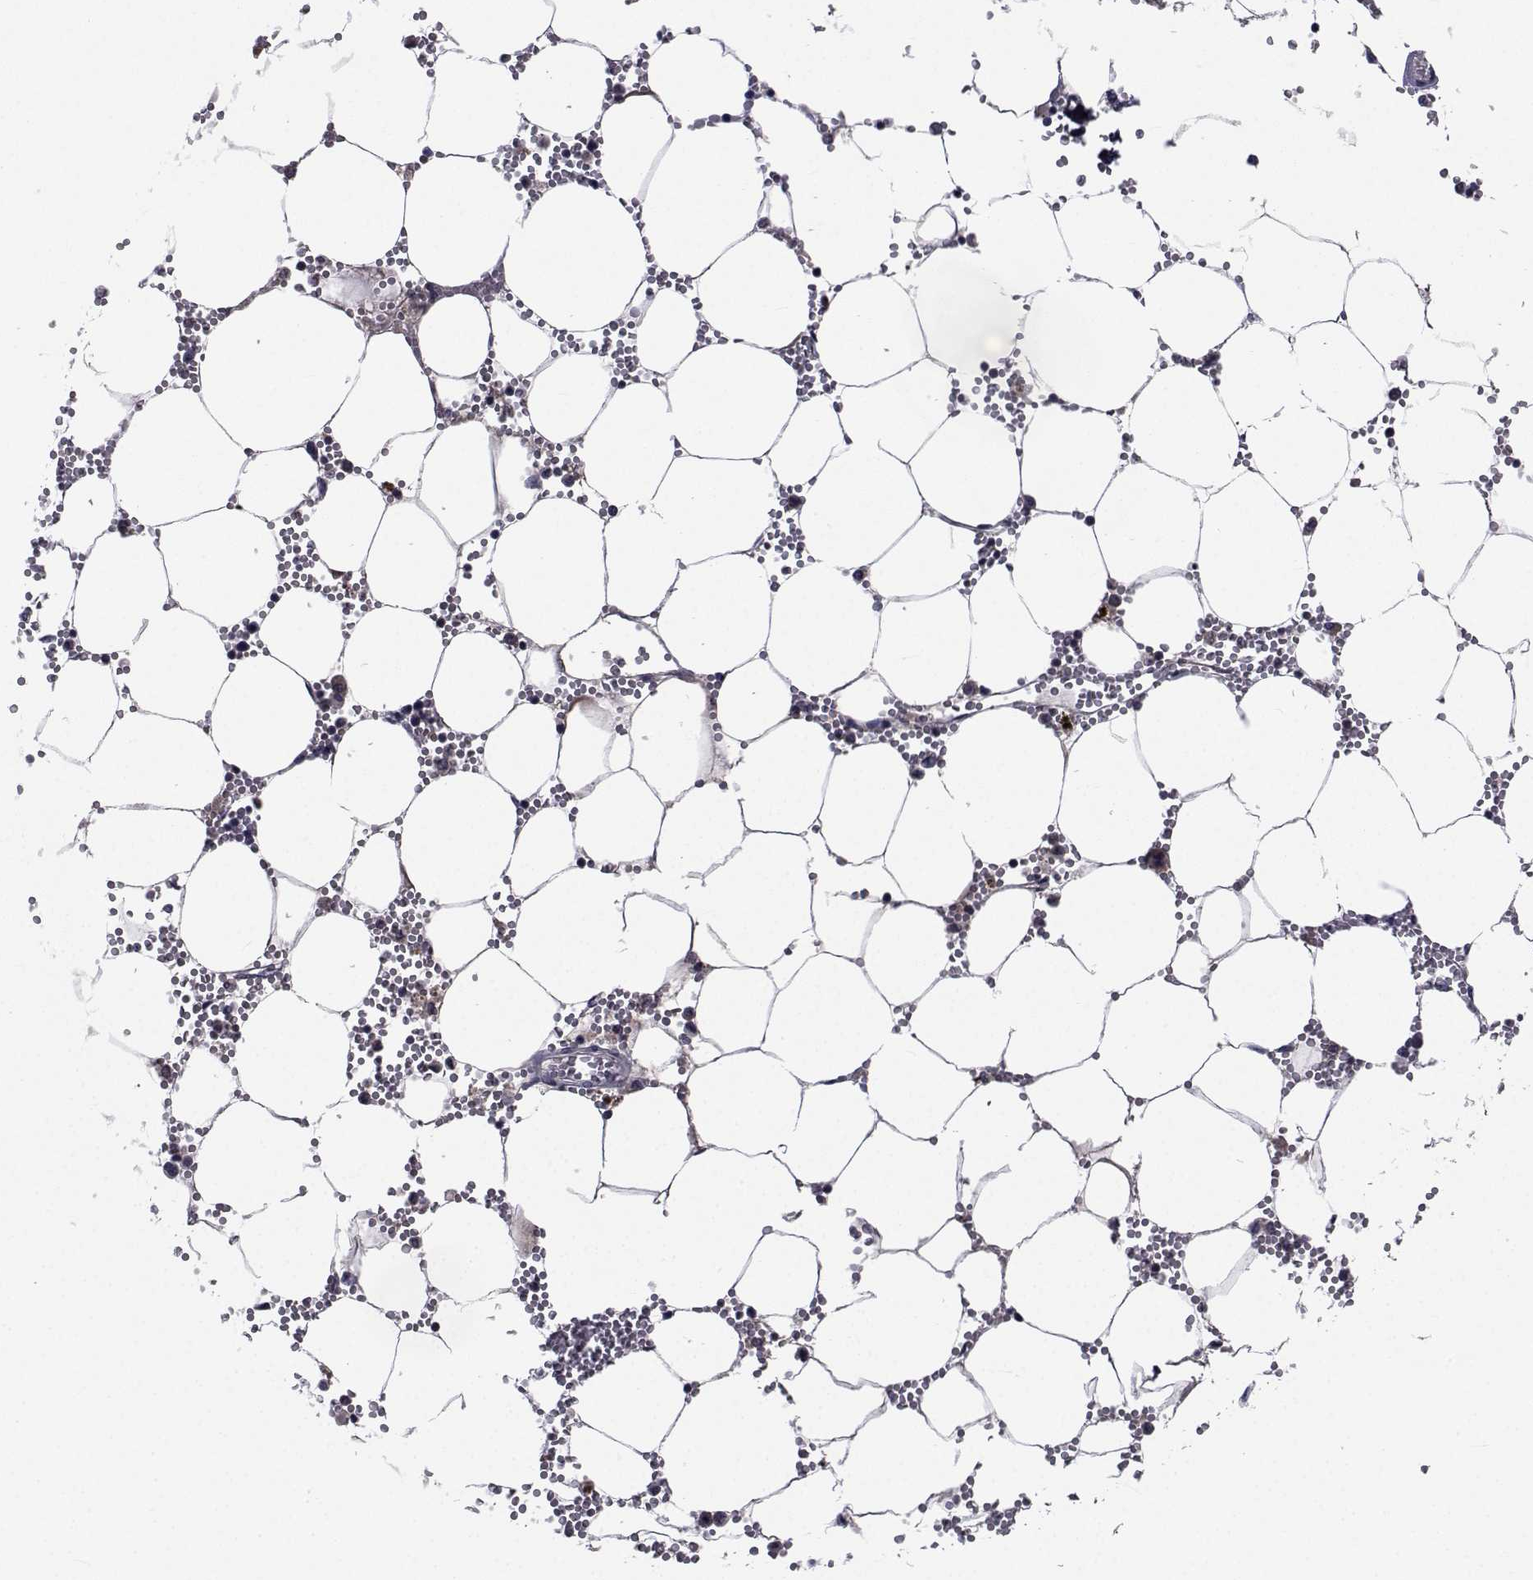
{"staining": {"intensity": "weak", "quantity": "25%-75%", "location": "cytoplasmic/membranous"}, "tissue": "bone marrow", "cell_type": "Hematopoietic cells", "image_type": "normal", "snomed": [{"axis": "morphology", "description": "Normal tissue, NOS"}, {"axis": "topography", "description": "Bone marrow"}], "caption": "Protein analysis of normal bone marrow exhibits weak cytoplasmic/membranous expression in about 25%-75% of hematopoietic cells.", "gene": "CYP2S1", "patient": {"sex": "male", "age": 54}}